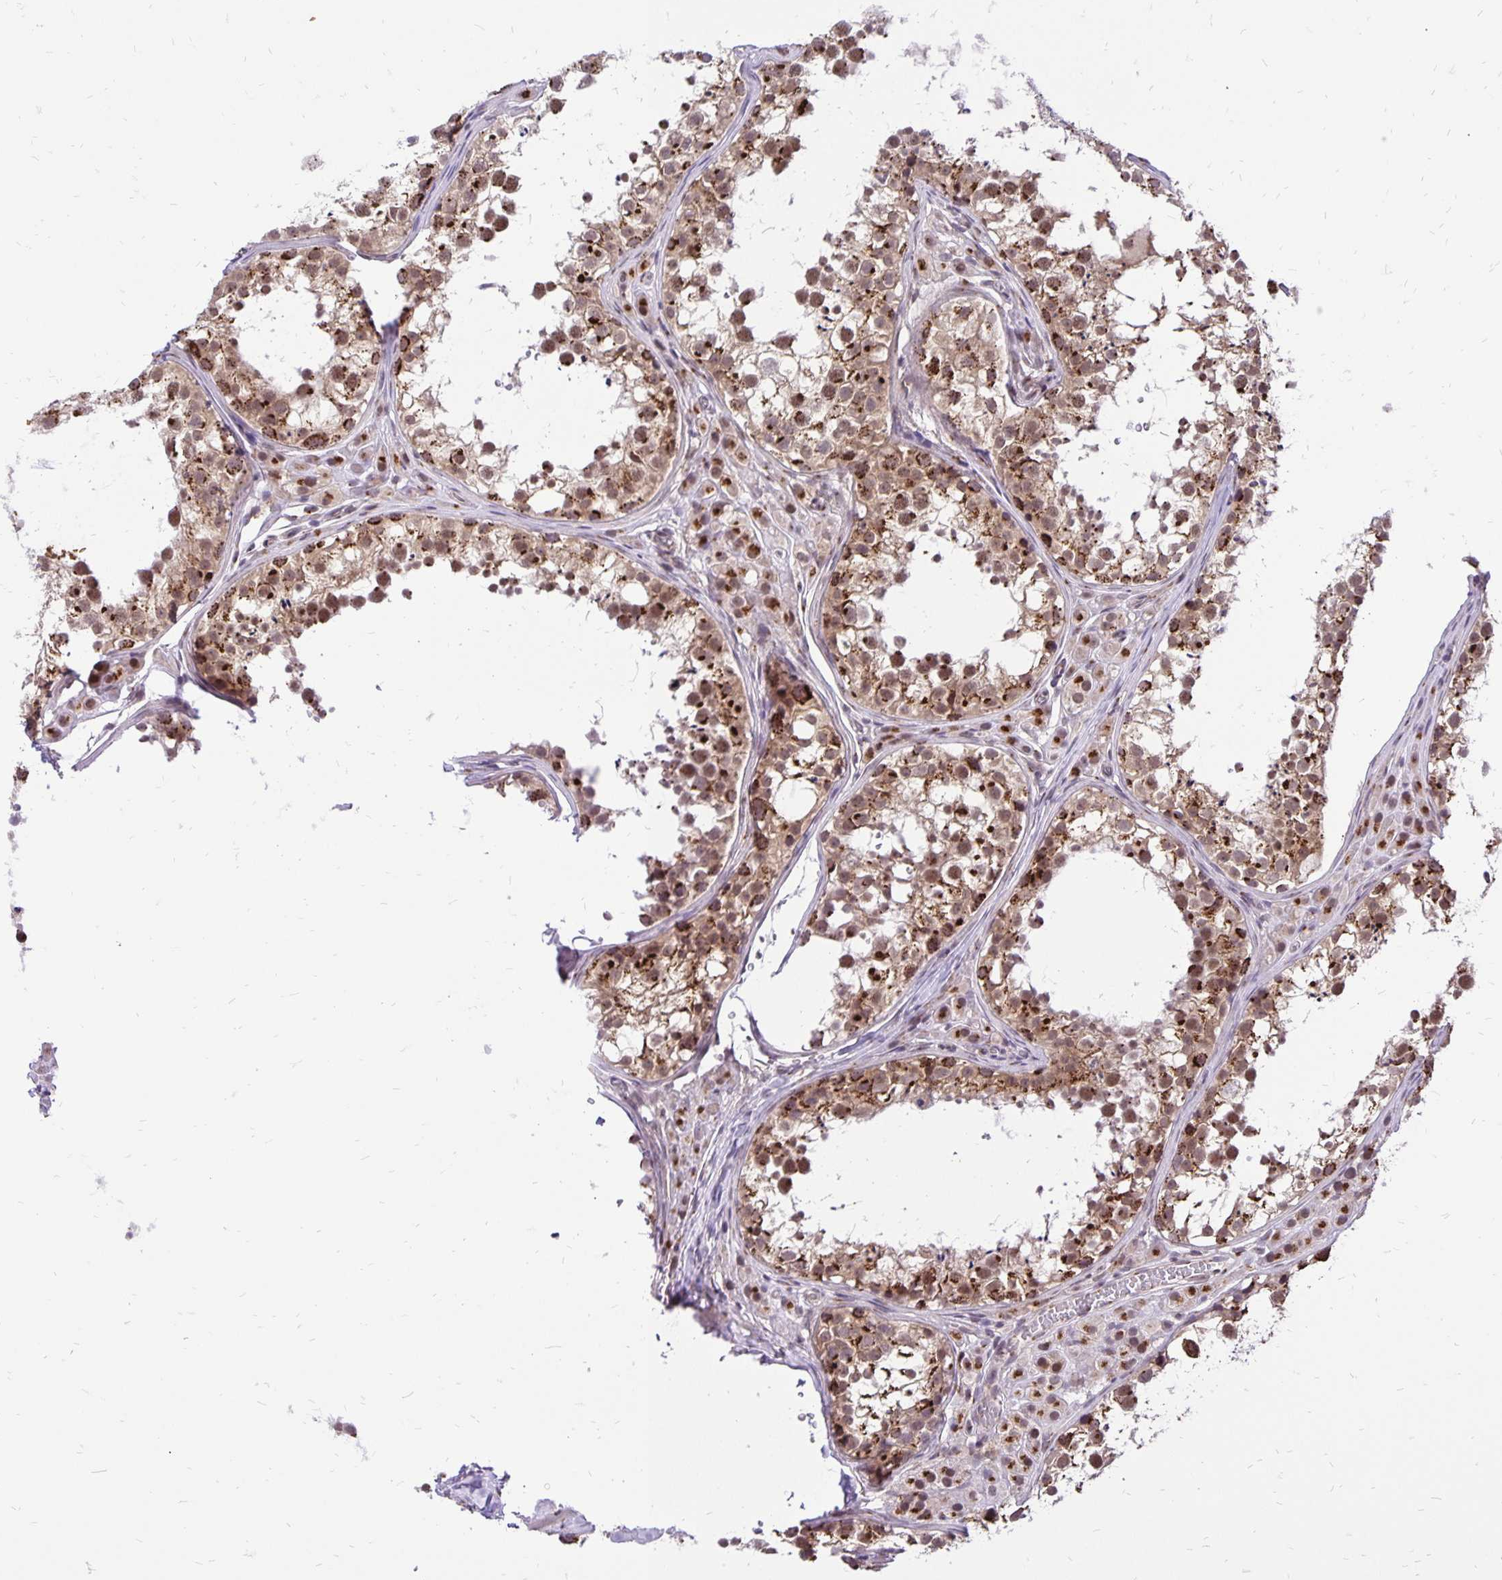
{"staining": {"intensity": "moderate", "quantity": ">75%", "location": "cytoplasmic/membranous,nuclear"}, "tissue": "testis", "cell_type": "Cells in seminiferous ducts", "image_type": "normal", "snomed": [{"axis": "morphology", "description": "Normal tissue, NOS"}, {"axis": "topography", "description": "Testis"}], "caption": "The immunohistochemical stain highlights moderate cytoplasmic/membranous,nuclear expression in cells in seminiferous ducts of benign testis.", "gene": "GOLGA5", "patient": {"sex": "male", "age": 13}}